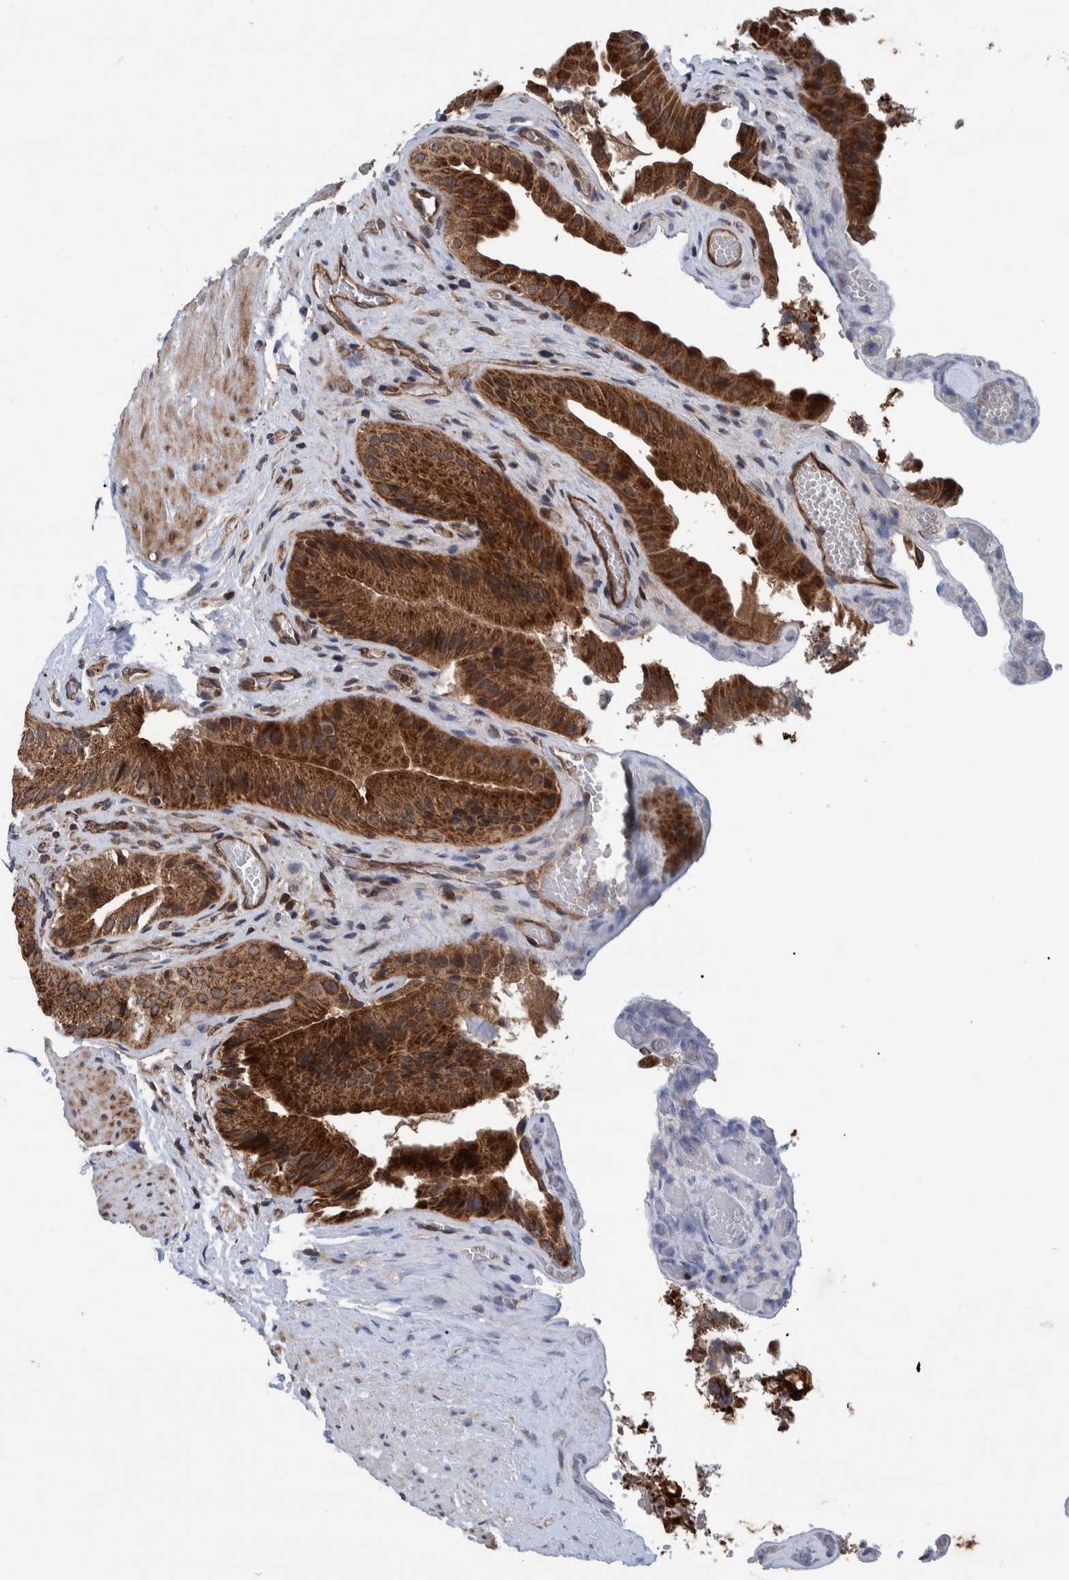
{"staining": {"intensity": "strong", "quantity": ">75%", "location": "cytoplasmic/membranous"}, "tissue": "gallbladder", "cell_type": "Glandular cells", "image_type": "normal", "snomed": [{"axis": "morphology", "description": "Normal tissue, NOS"}, {"axis": "topography", "description": "Gallbladder"}], "caption": "Glandular cells demonstrate strong cytoplasmic/membranous positivity in about >75% of cells in normal gallbladder.", "gene": "MRPS7", "patient": {"sex": "male", "age": 49}}